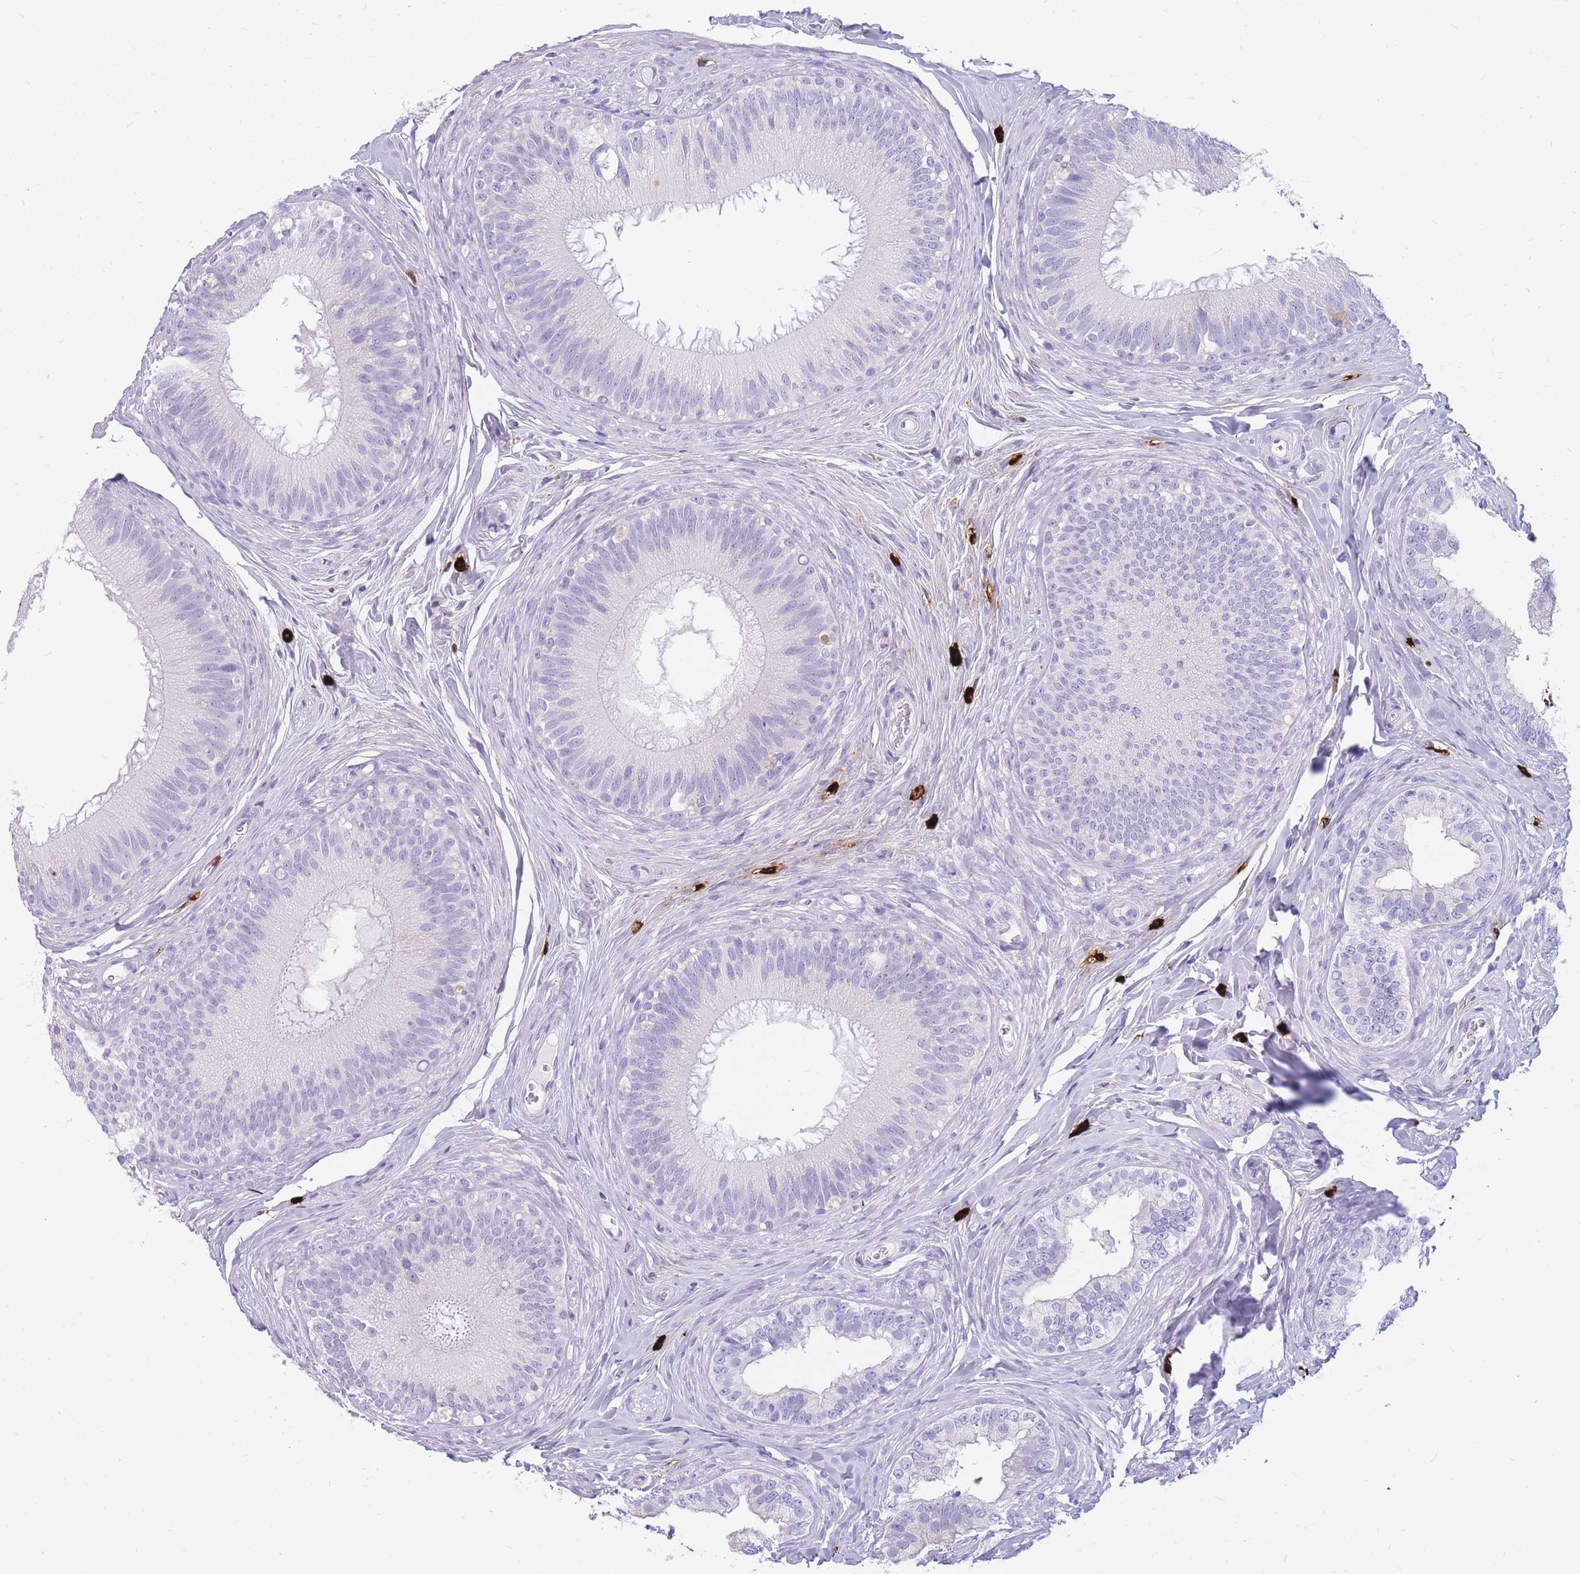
{"staining": {"intensity": "negative", "quantity": "none", "location": "none"}, "tissue": "epididymis", "cell_type": "Glandular cells", "image_type": "normal", "snomed": [{"axis": "morphology", "description": "Normal tissue, NOS"}, {"axis": "topography", "description": "Epididymis"}], "caption": "Immunohistochemistry of benign human epididymis reveals no staining in glandular cells.", "gene": "TPSAB1", "patient": {"sex": "male", "age": 38}}